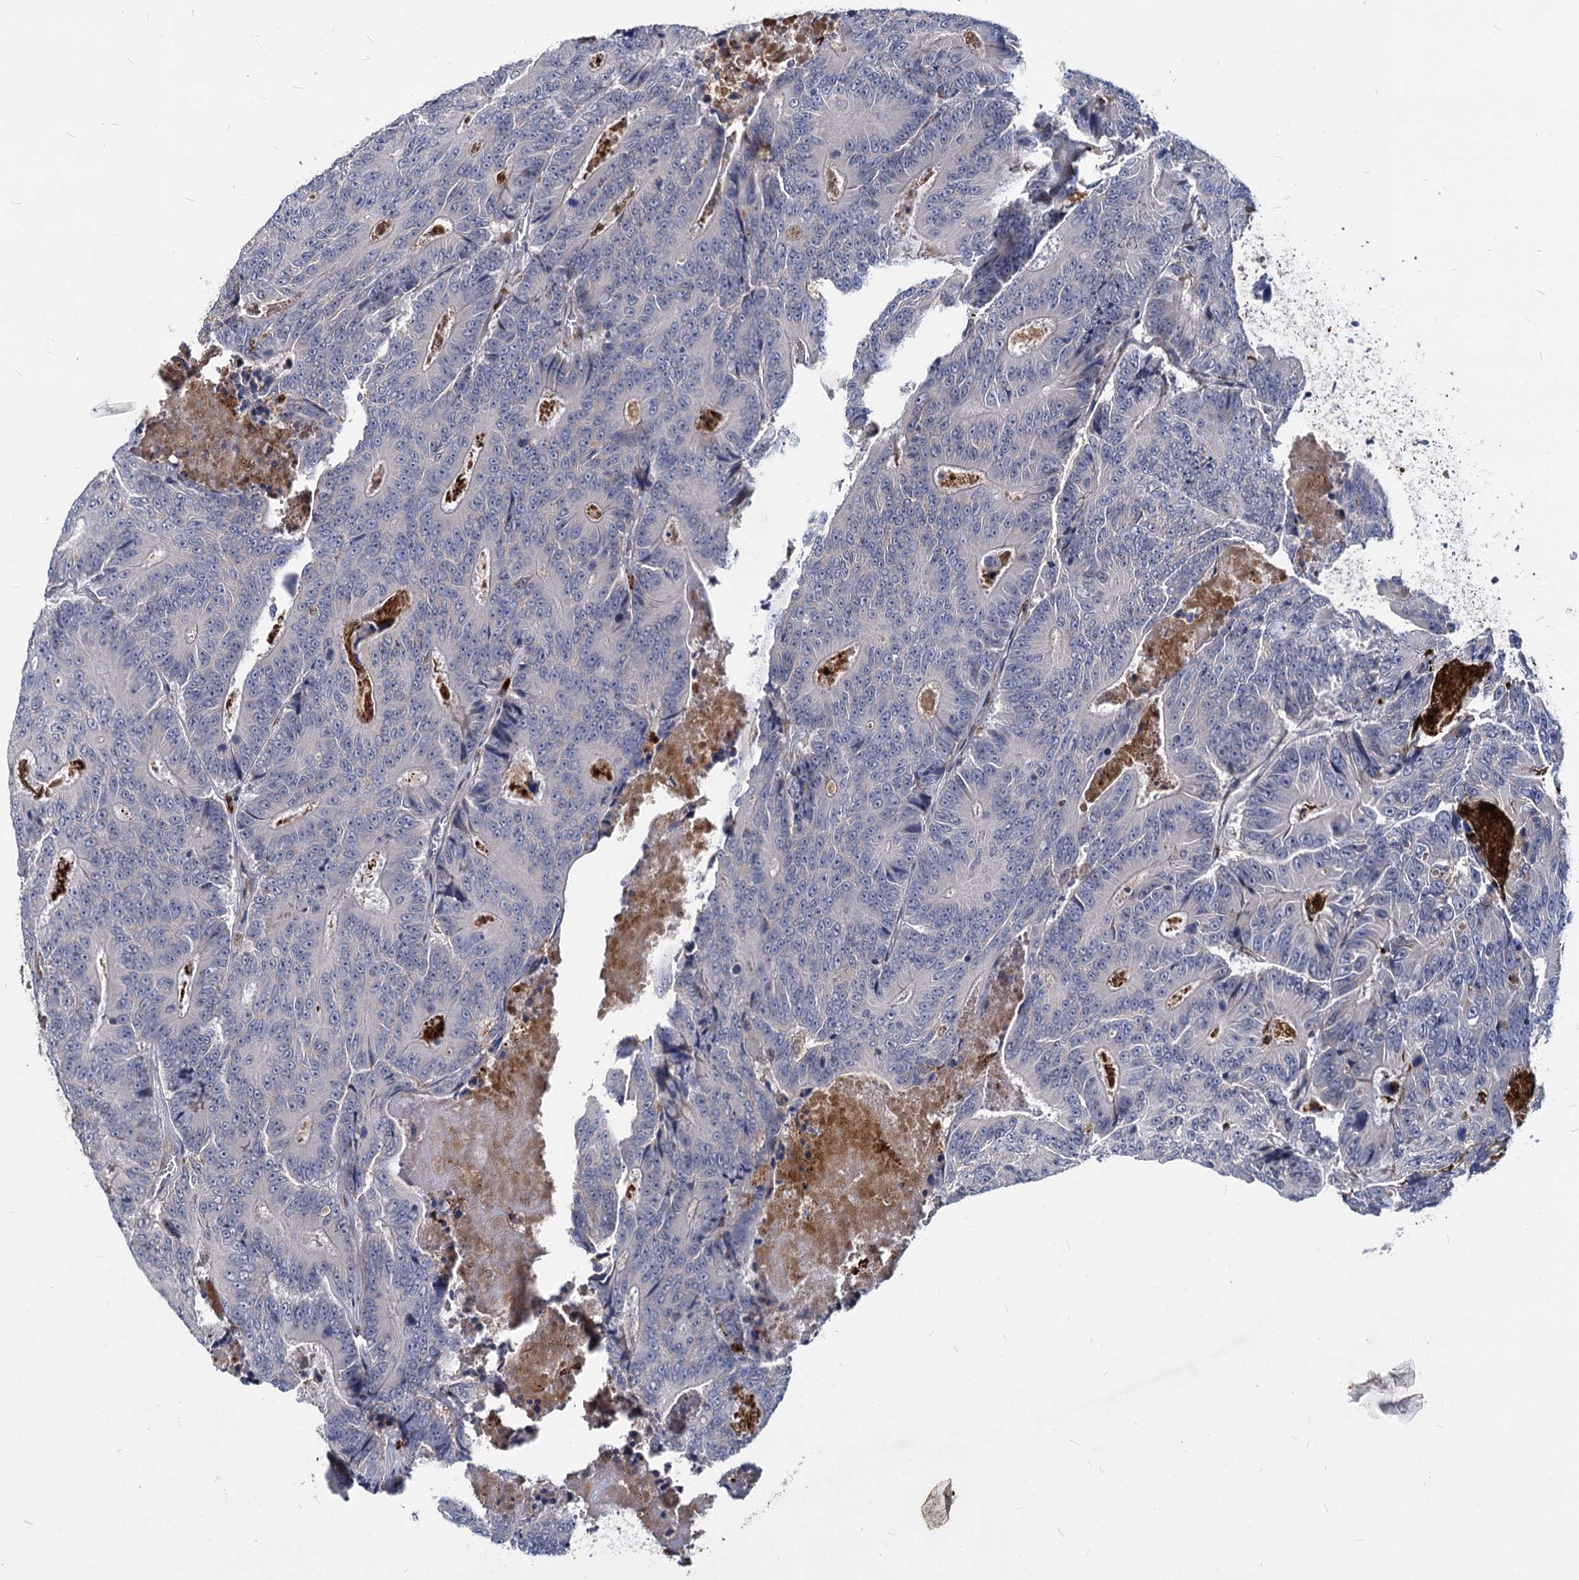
{"staining": {"intensity": "negative", "quantity": "none", "location": "none"}, "tissue": "colorectal cancer", "cell_type": "Tumor cells", "image_type": "cancer", "snomed": [{"axis": "morphology", "description": "Adenocarcinoma, NOS"}, {"axis": "topography", "description": "Colon"}], "caption": "DAB (3,3'-diaminobenzidine) immunohistochemical staining of human colorectal adenocarcinoma shows no significant positivity in tumor cells. (DAB (3,3'-diaminobenzidine) immunohistochemistry with hematoxylin counter stain).", "gene": "C11orf86", "patient": {"sex": "male", "age": 83}}